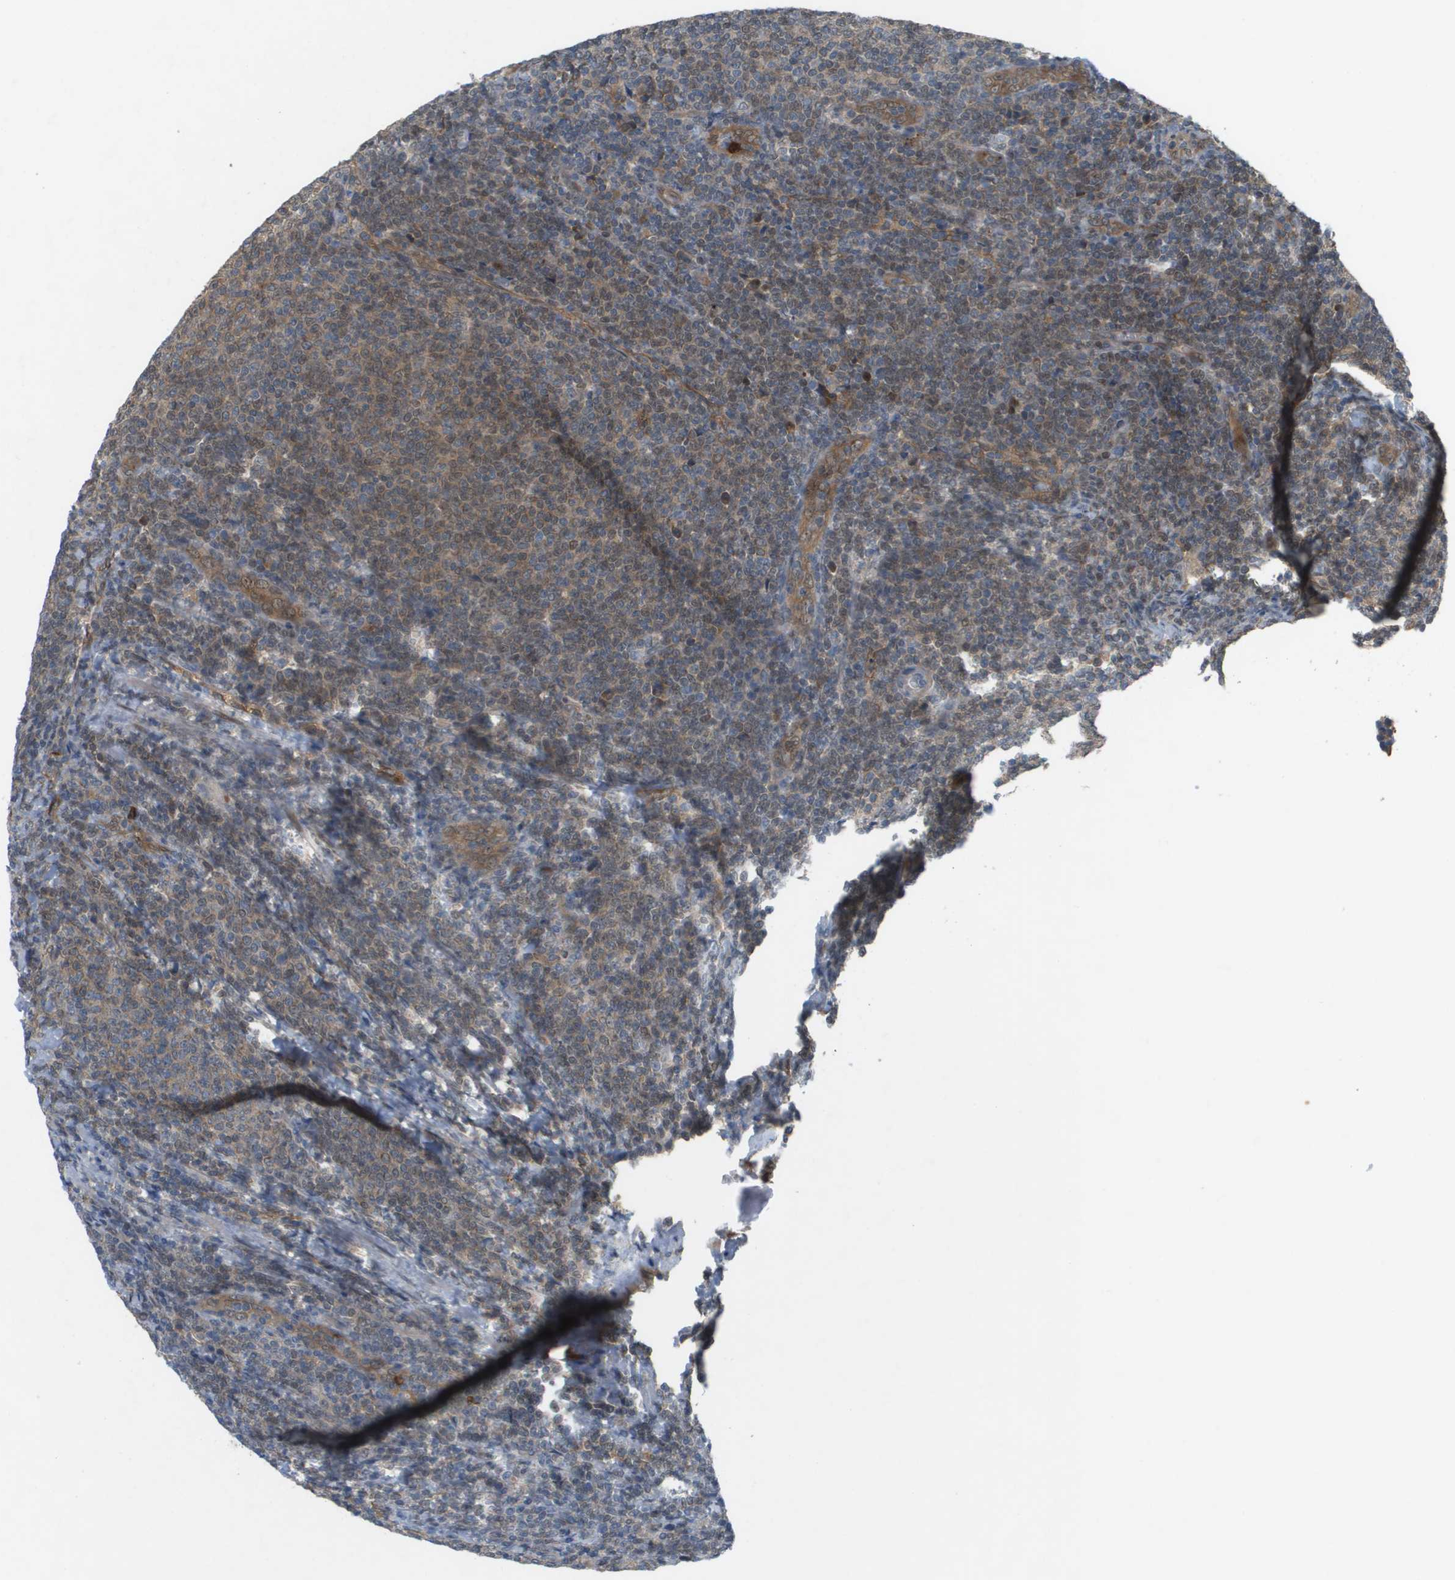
{"staining": {"intensity": "moderate", "quantity": ">75%", "location": "cytoplasmic/membranous"}, "tissue": "lymphoma", "cell_type": "Tumor cells", "image_type": "cancer", "snomed": [{"axis": "morphology", "description": "Malignant lymphoma, non-Hodgkin's type, Low grade"}, {"axis": "topography", "description": "Lymph node"}], "caption": "DAB (3,3'-diaminobenzidine) immunohistochemical staining of lymphoma exhibits moderate cytoplasmic/membranous protein staining in approximately >75% of tumor cells. (Brightfield microscopy of DAB IHC at high magnification).", "gene": "PALD1", "patient": {"sex": "male", "age": 66}}